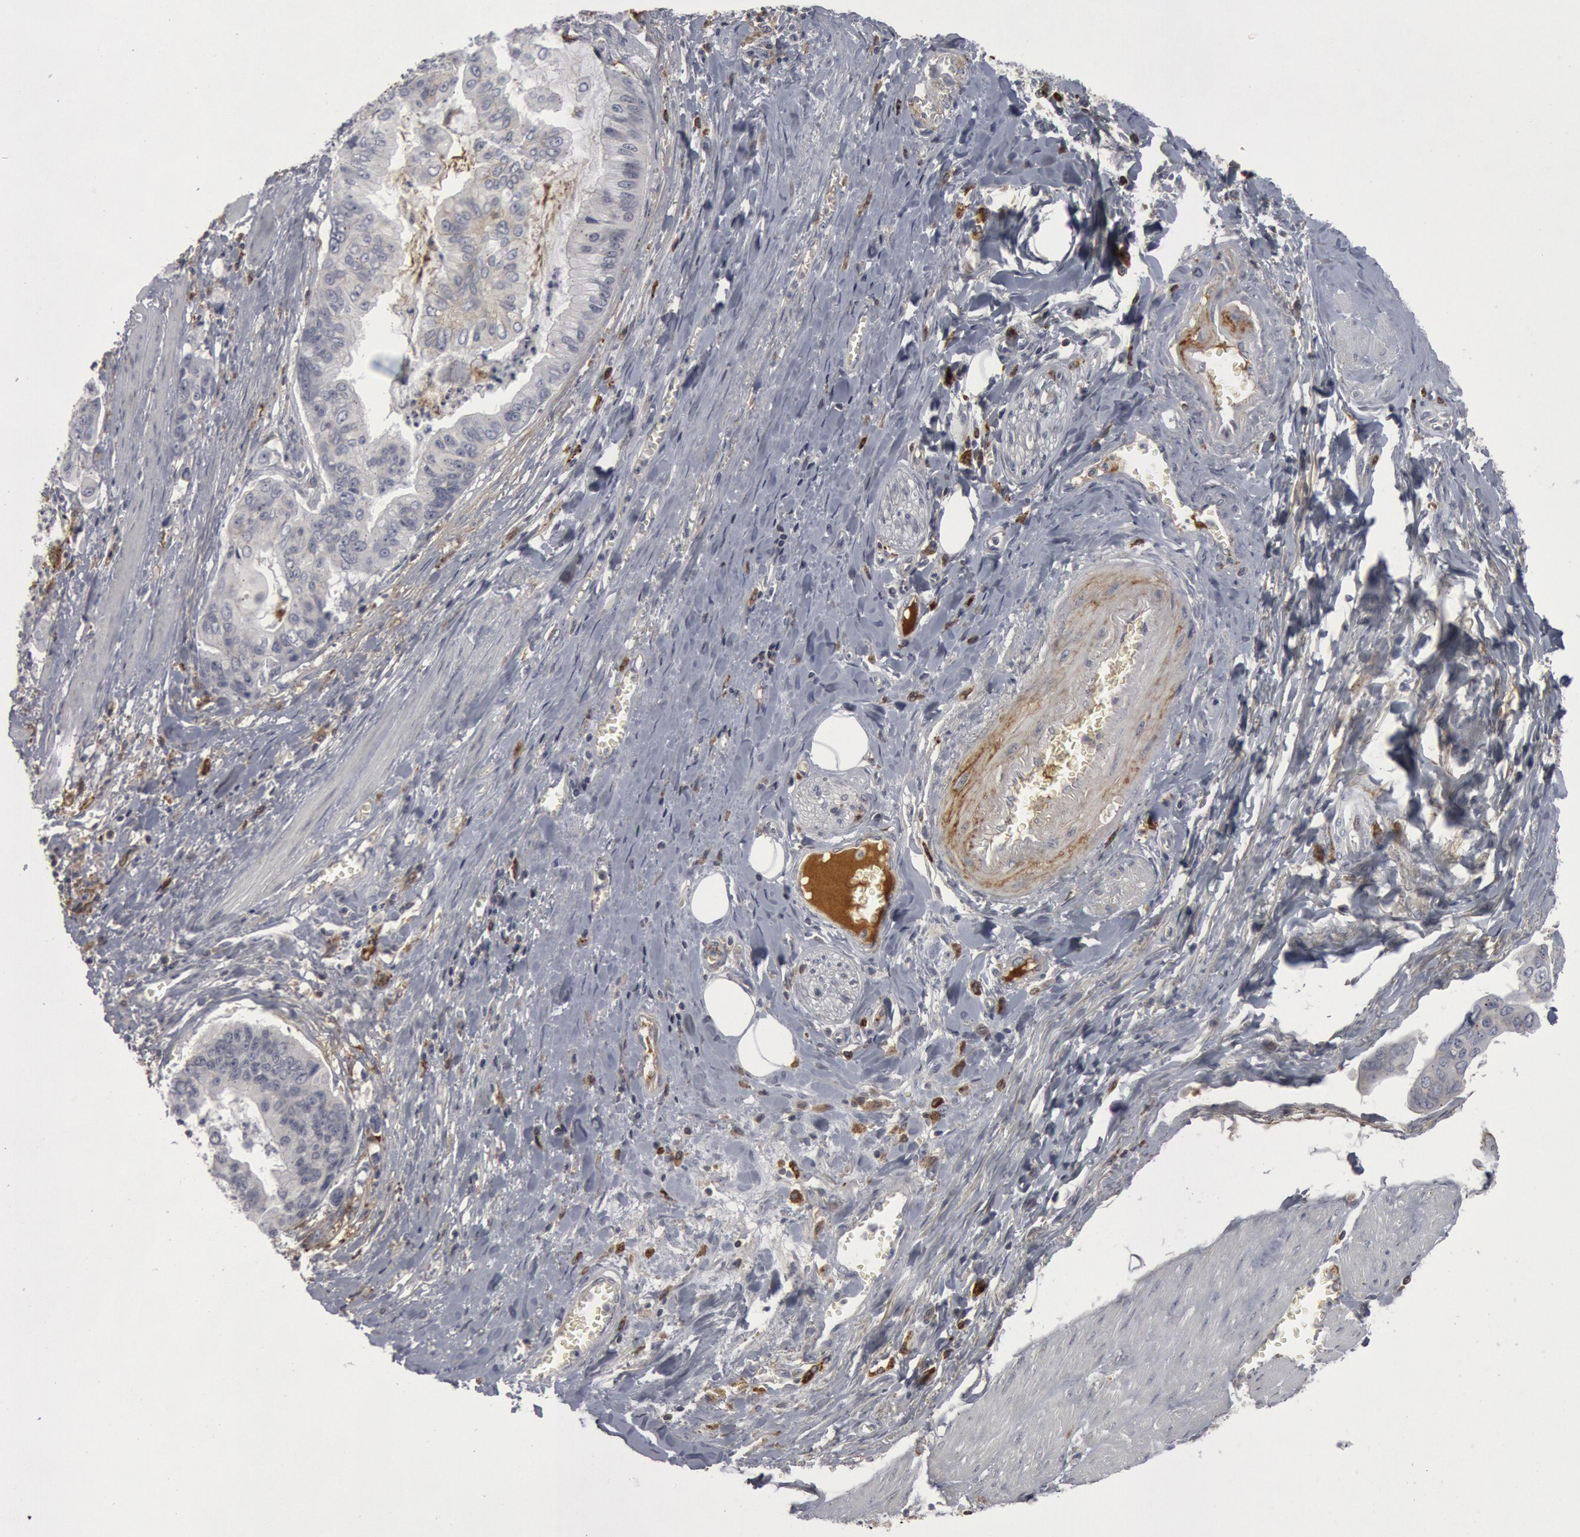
{"staining": {"intensity": "negative", "quantity": "none", "location": "none"}, "tissue": "stomach cancer", "cell_type": "Tumor cells", "image_type": "cancer", "snomed": [{"axis": "morphology", "description": "Adenocarcinoma, NOS"}, {"axis": "topography", "description": "Stomach, upper"}], "caption": "High magnification brightfield microscopy of stomach cancer (adenocarcinoma) stained with DAB (3,3'-diaminobenzidine) (brown) and counterstained with hematoxylin (blue): tumor cells show no significant positivity.", "gene": "C1QC", "patient": {"sex": "male", "age": 80}}